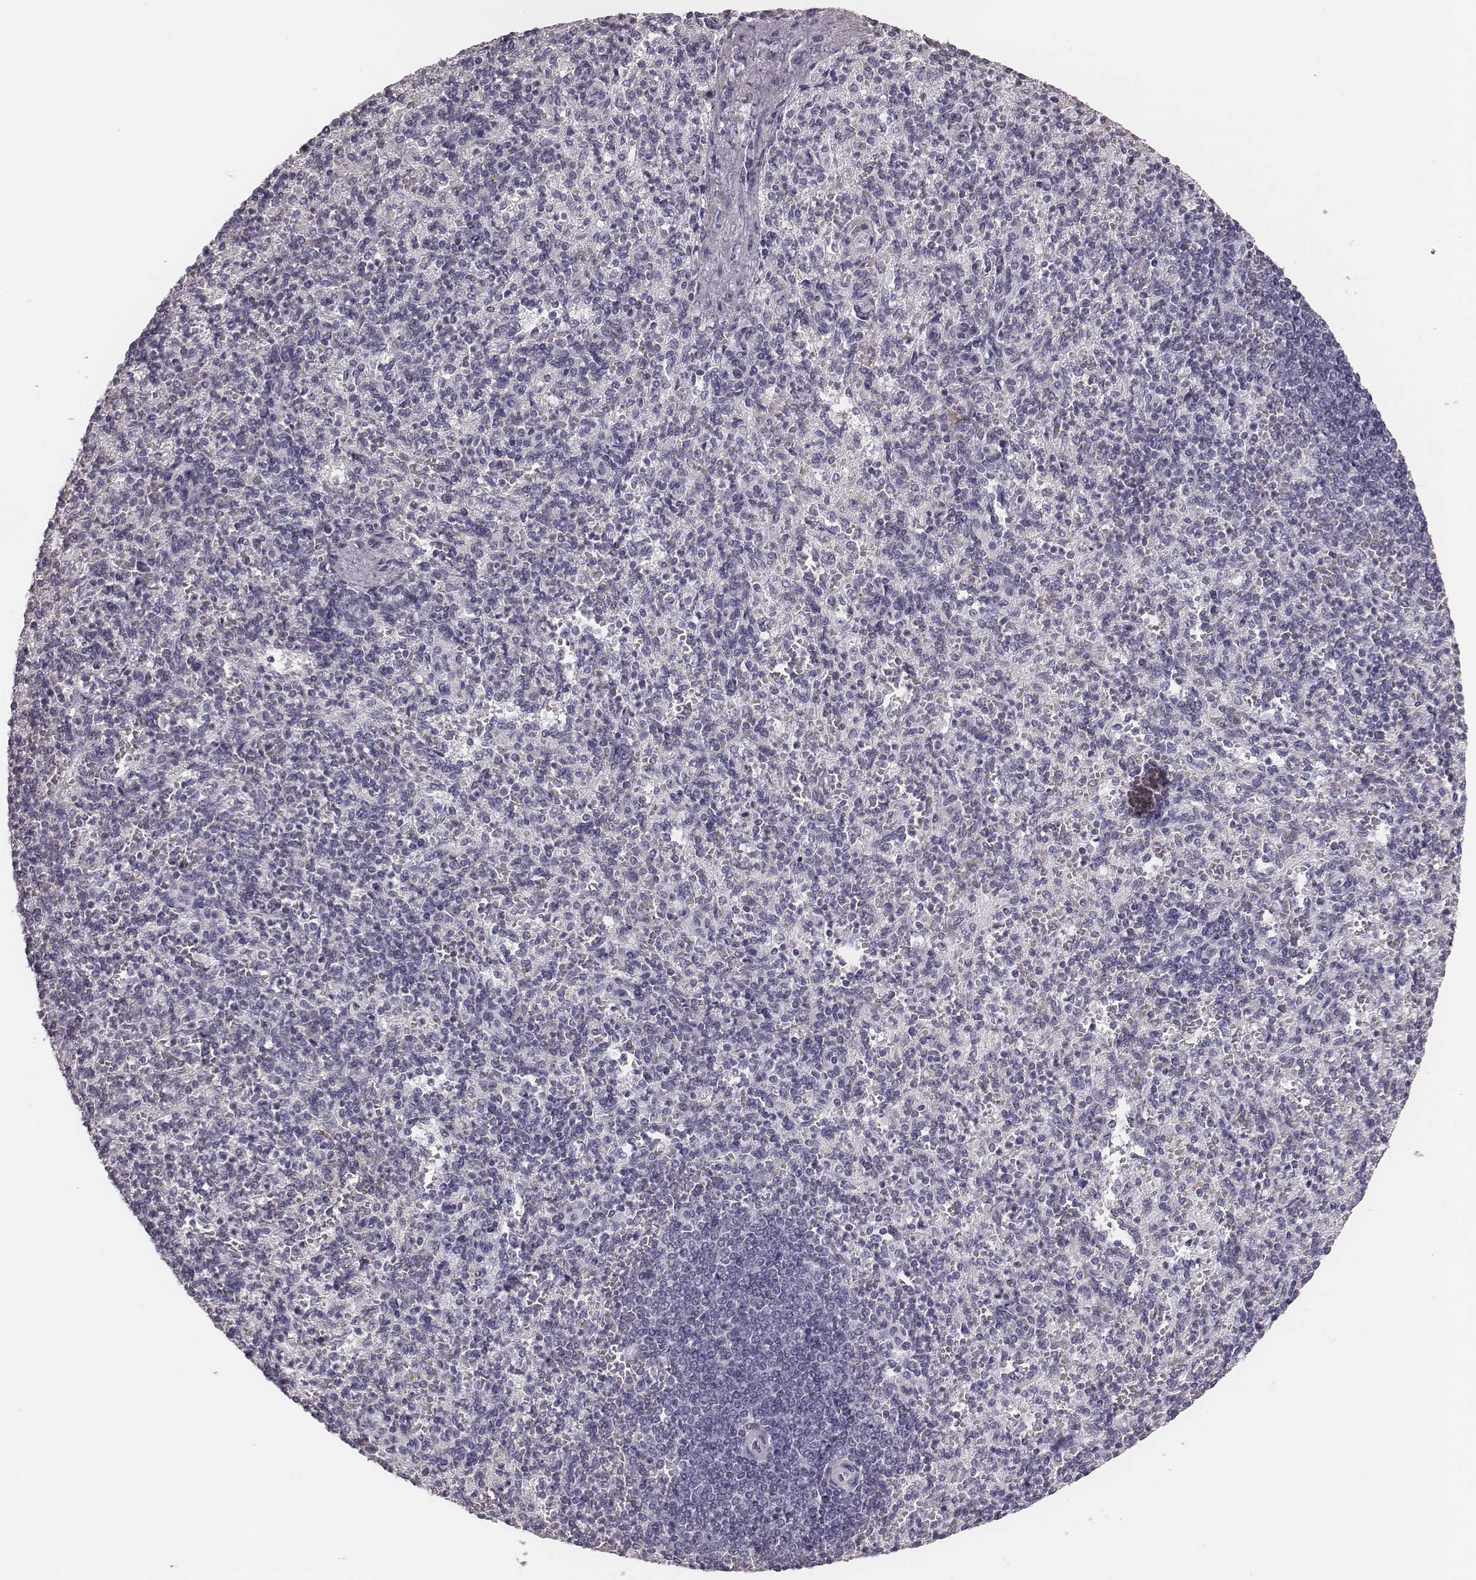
{"staining": {"intensity": "negative", "quantity": "none", "location": "none"}, "tissue": "spleen", "cell_type": "Cells in red pulp", "image_type": "normal", "snomed": [{"axis": "morphology", "description": "Normal tissue, NOS"}, {"axis": "topography", "description": "Spleen"}], "caption": "The histopathology image exhibits no significant staining in cells in red pulp of spleen.", "gene": "CSHL1", "patient": {"sex": "female", "age": 74}}